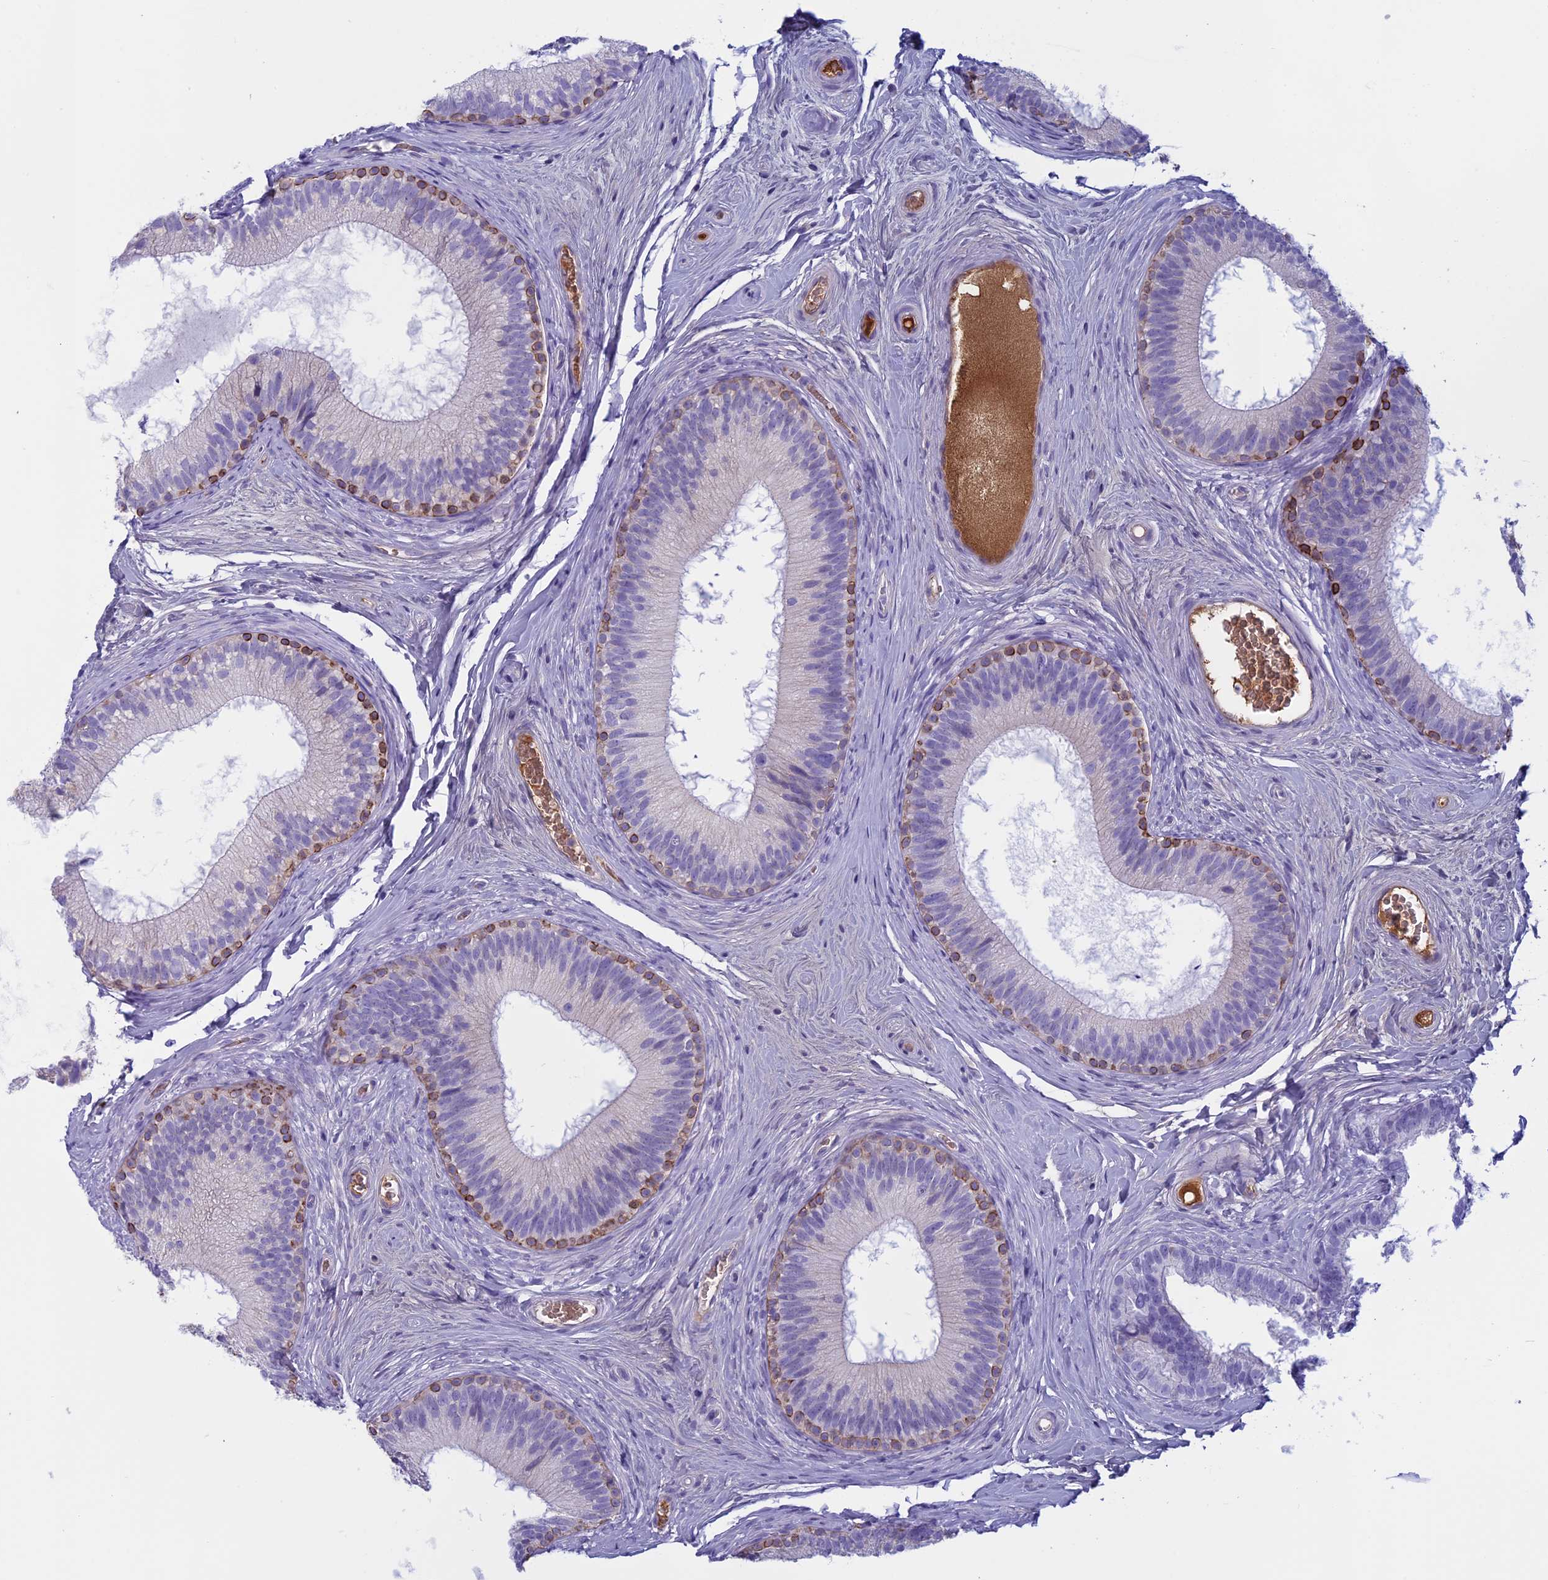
{"staining": {"intensity": "moderate", "quantity": "<25%", "location": "cytoplasmic/membranous"}, "tissue": "epididymis", "cell_type": "Glandular cells", "image_type": "normal", "snomed": [{"axis": "morphology", "description": "Normal tissue, NOS"}, {"axis": "topography", "description": "Epididymis"}], "caption": "Brown immunohistochemical staining in normal human epididymis demonstrates moderate cytoplasmic/membranous positivity in about <25% of glandular cells.", "gene": "ANGPTL2", "patient": {"sex": "male", "age": 33}}